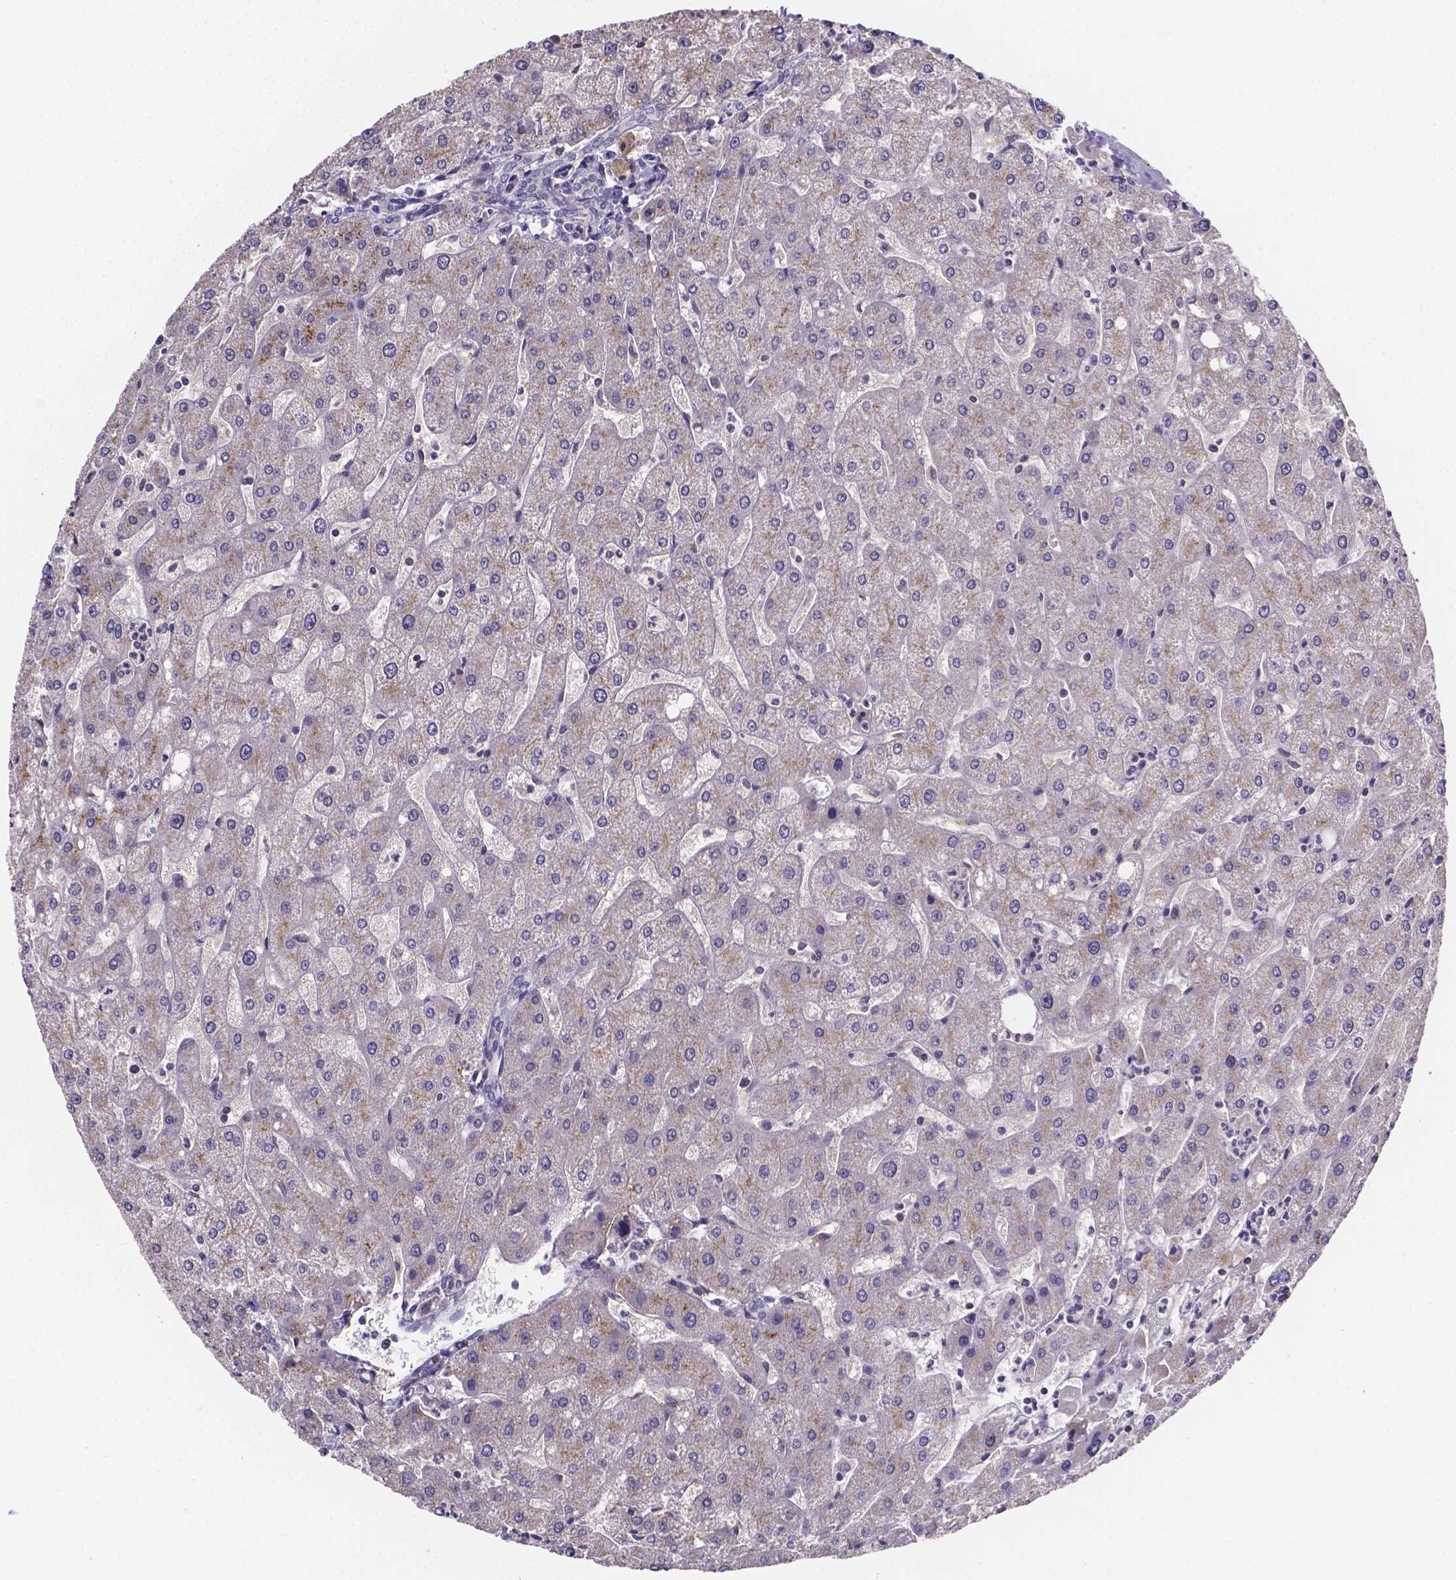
{"staining": {"intensity": "negative", "quantity": "none", "location": "none"}, "tissue": "liver", "cell_type": "Cholangiocytes", "image_type": "normal", "snomed": [{"axis": "morphology", "description": "Normal tissue, NOS"}, {"axis": "topography", "description": "Liver"}], "caption": "High power microscopy image of an IHC histopathology image of benign liver, revealing no significant staining in cholangiocytes. Nuclei are stained in blue.", "gene": "THEMIS", "patient": {"sex": "male", "age": 67}}